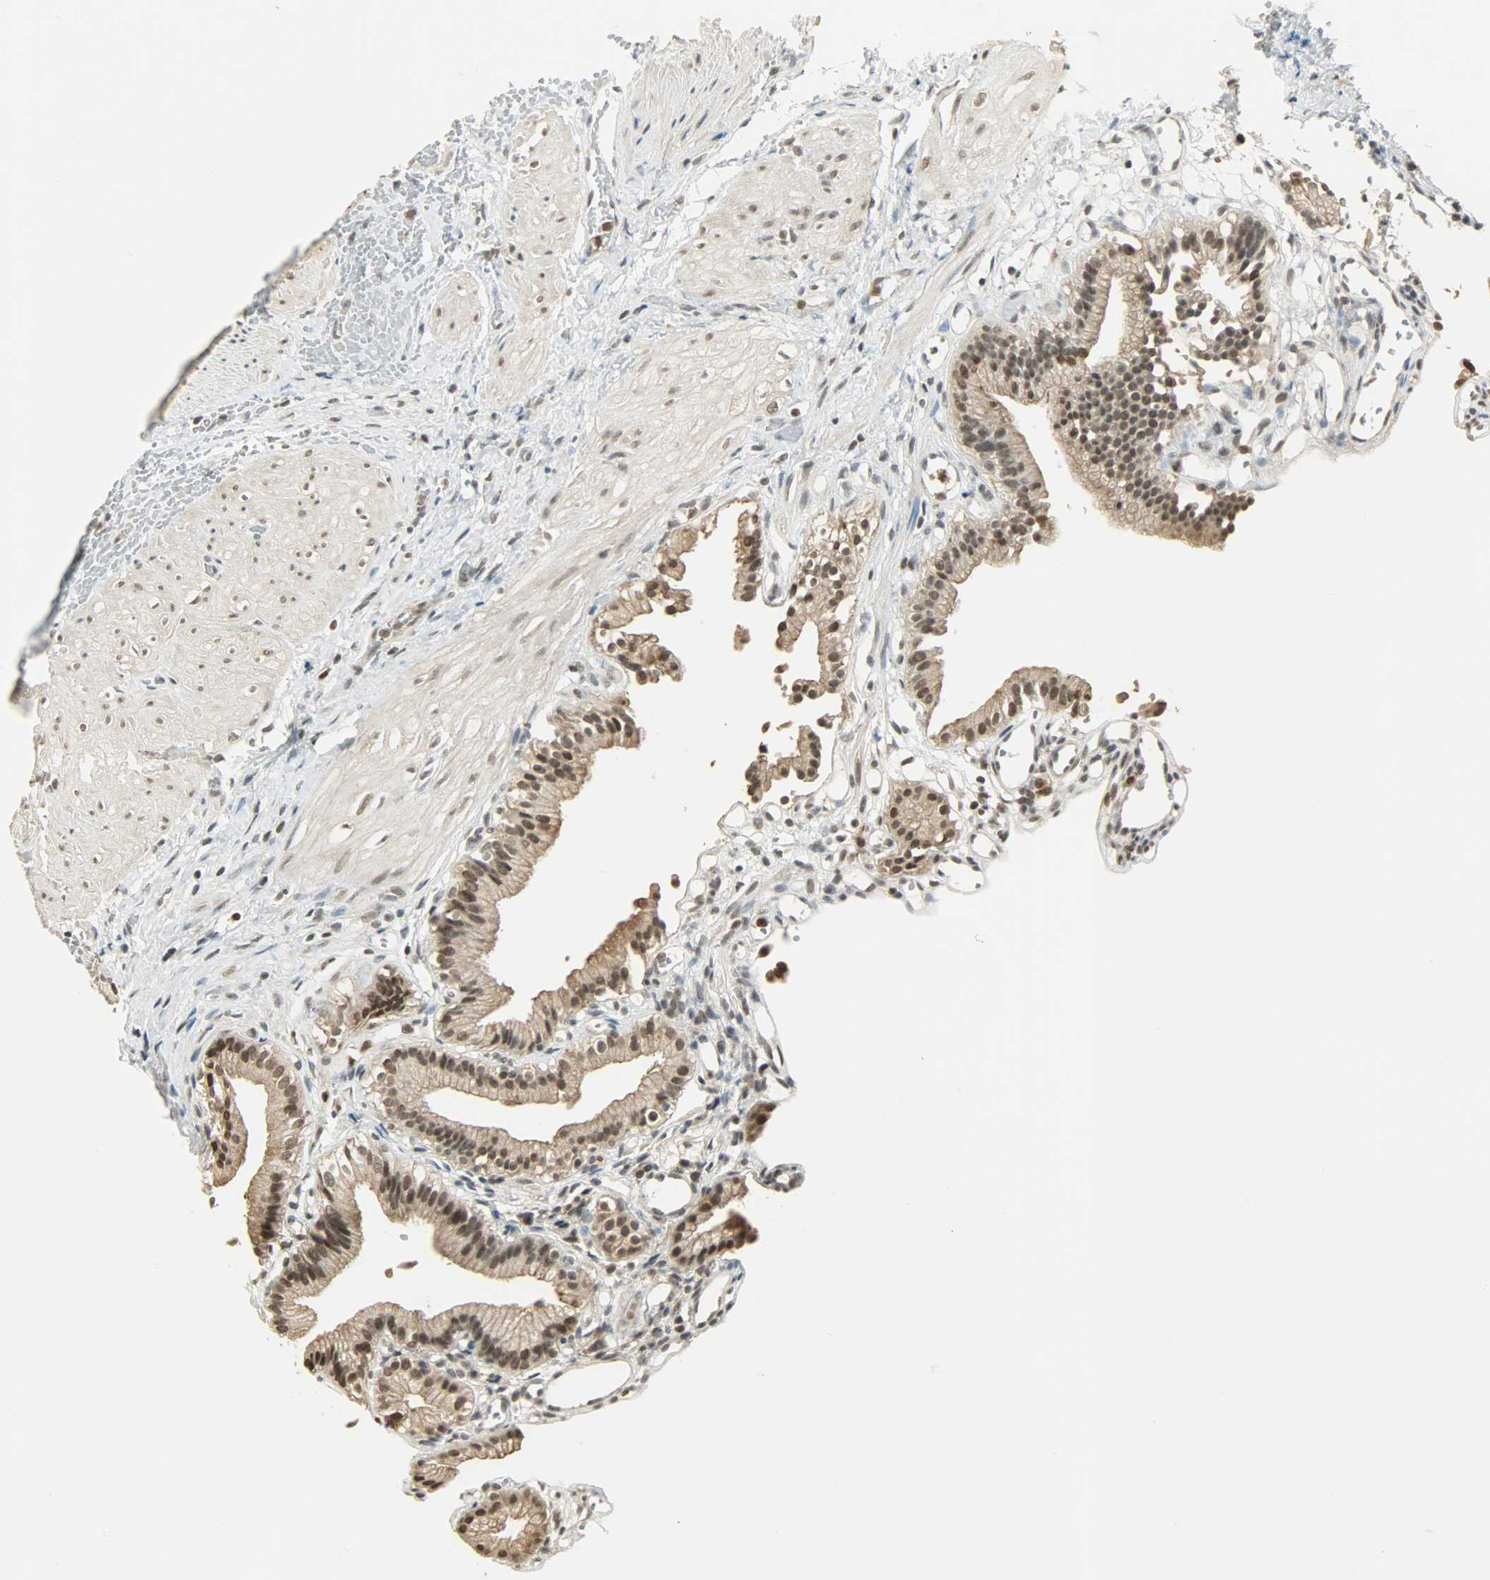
{"staining": {"intensity": "weak", "quantity": ">75%", "location": "cytoplasmic/membranous,nuclear"}, "tissue": "gallbladder", "cell_type": "Glandular cells", "image_type": "normal", "snomed": [{"axis": "morphology", "description": "Normal tissue, NOS"}, {"axis": "topography", "description": "Gallbladder"}], "caption": "The immunohistochemical stain shows weak cytoplasmic/membranous,nuclear staining in glandular cells of benign gallbladder. The staining was performed using DAB to visualize the protein expression in brown, while the nuclei were stained in blue with hematoxylin (Magnification: 20x).", "gene": "SMARCA5", "patient": {"sex": "male", "age": 65}}